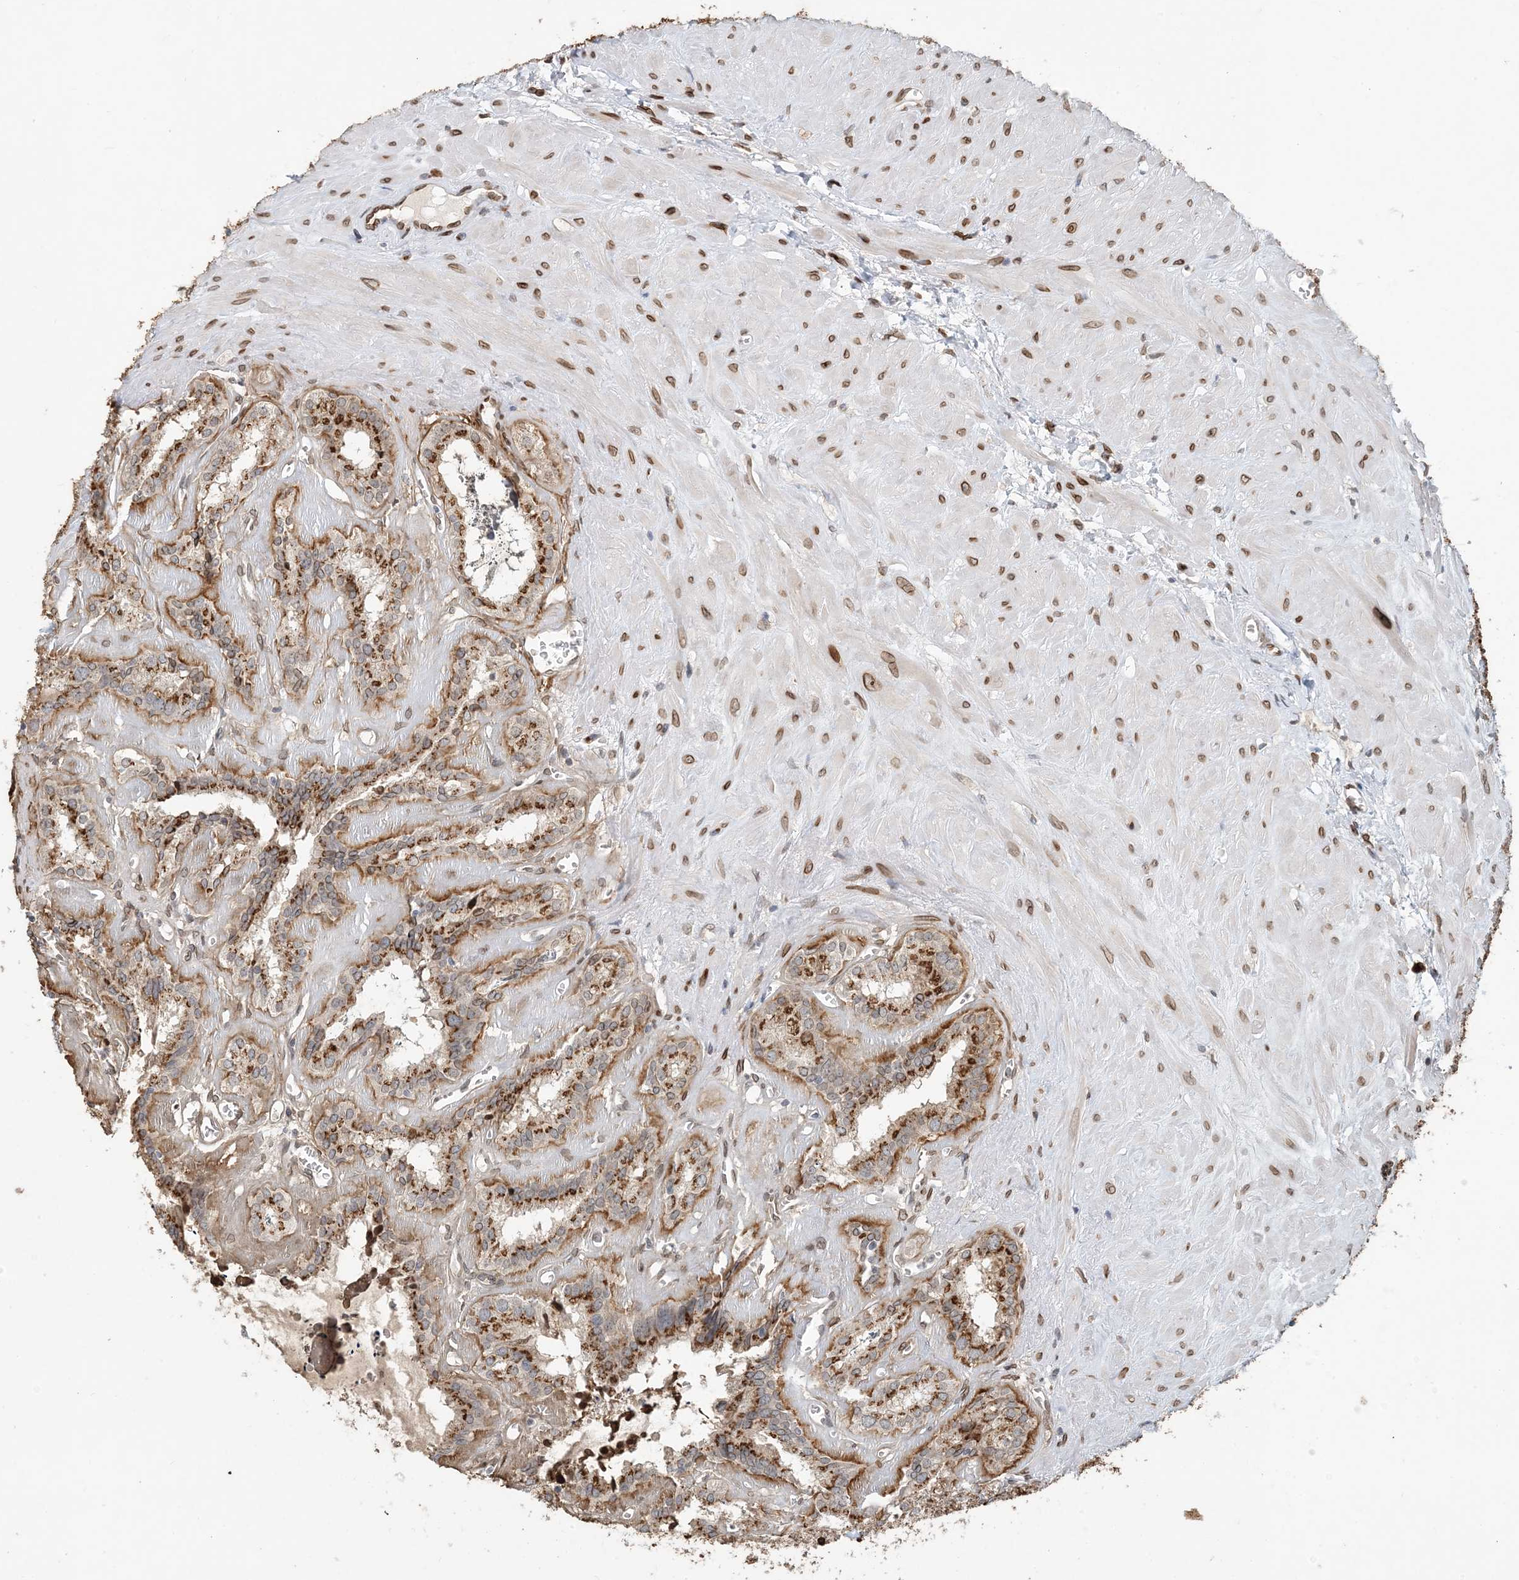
{"staining": {"intensity": "strong", "quantity": "25%-75%", "location": "cytoplasmic/membranous"}, "tissue": "seminal vesicle", "cell_type": "Glandular cells", "image_type": "normal", "snomed": [{"axis": "morphology", "description": "Normal tissue, NOS"}, {"axis": "topography", "description": "Prostate"}, {"axis": "topography", "description": "Seminal veicle"}], "caption": "Protein expression analysis of unremarkable seminal vesicle exhibits strong cytoplasmic/membranous positivity in approximately 25%-75% of glandular cells.", "gene": "SLC35A2", "patient": {"sex": "male", "age": 59}}